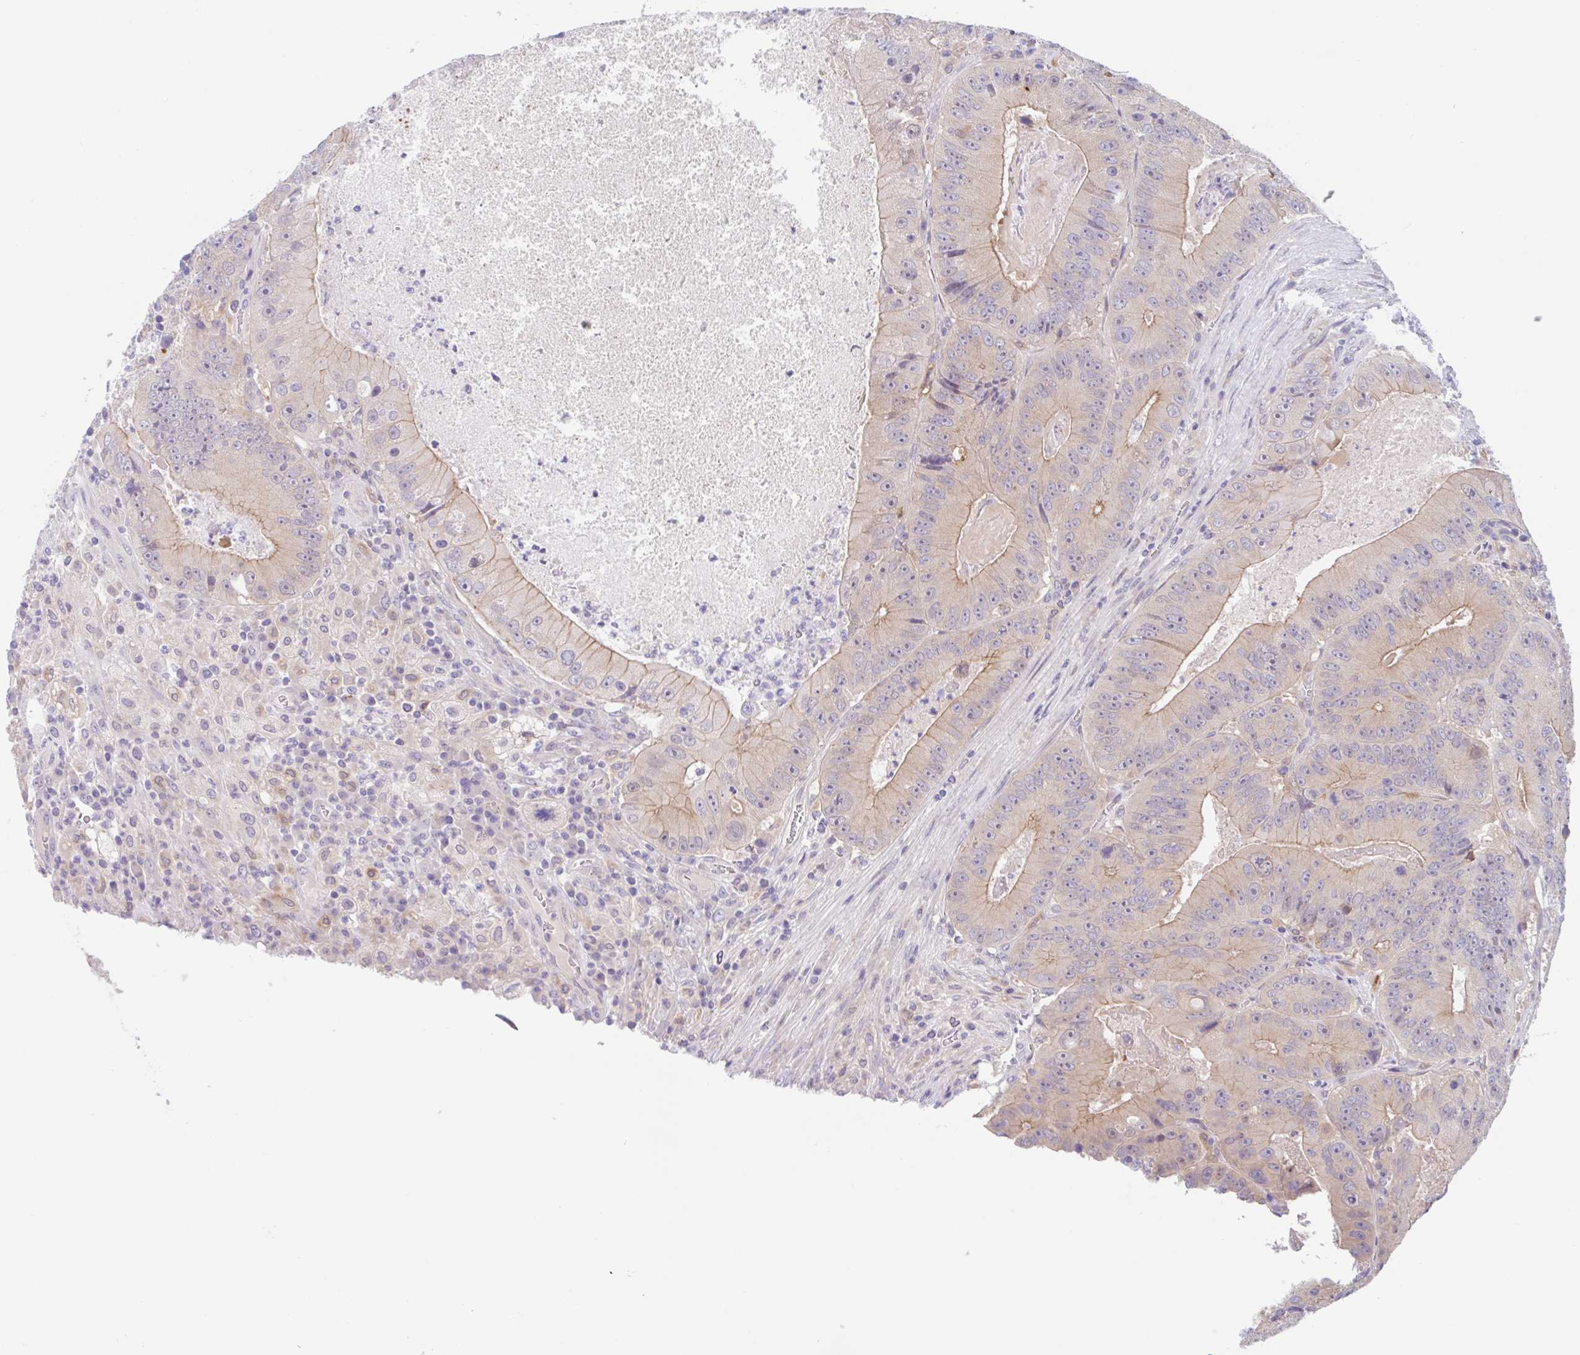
{"staining": {"intensity": "moderate", "quantity": "25%-75%", "location": "cytoplasmic/membranous"}, "tissue": "colorectal cancer", "cell_type": "Tumor cells", "image_type": "cancer", "snomed": [{"axis": "morphology", "description": "Adenocarcinoma, NOS"}, {"axis": "topography", "description": "Colon"}], "caption": "A high-resolution histopathology image shows immunohistochemistry staining of colorectal cancer (adenocarcinoma), which displays moderate cytoplasmic/membranous positivity in about 25%-75% of tumor cells. The protein of interest is shown in brown color, while the nuclei are stained blue.", "gene": "TMEM86A", "patient": {"sex": "female", "age": 86}}